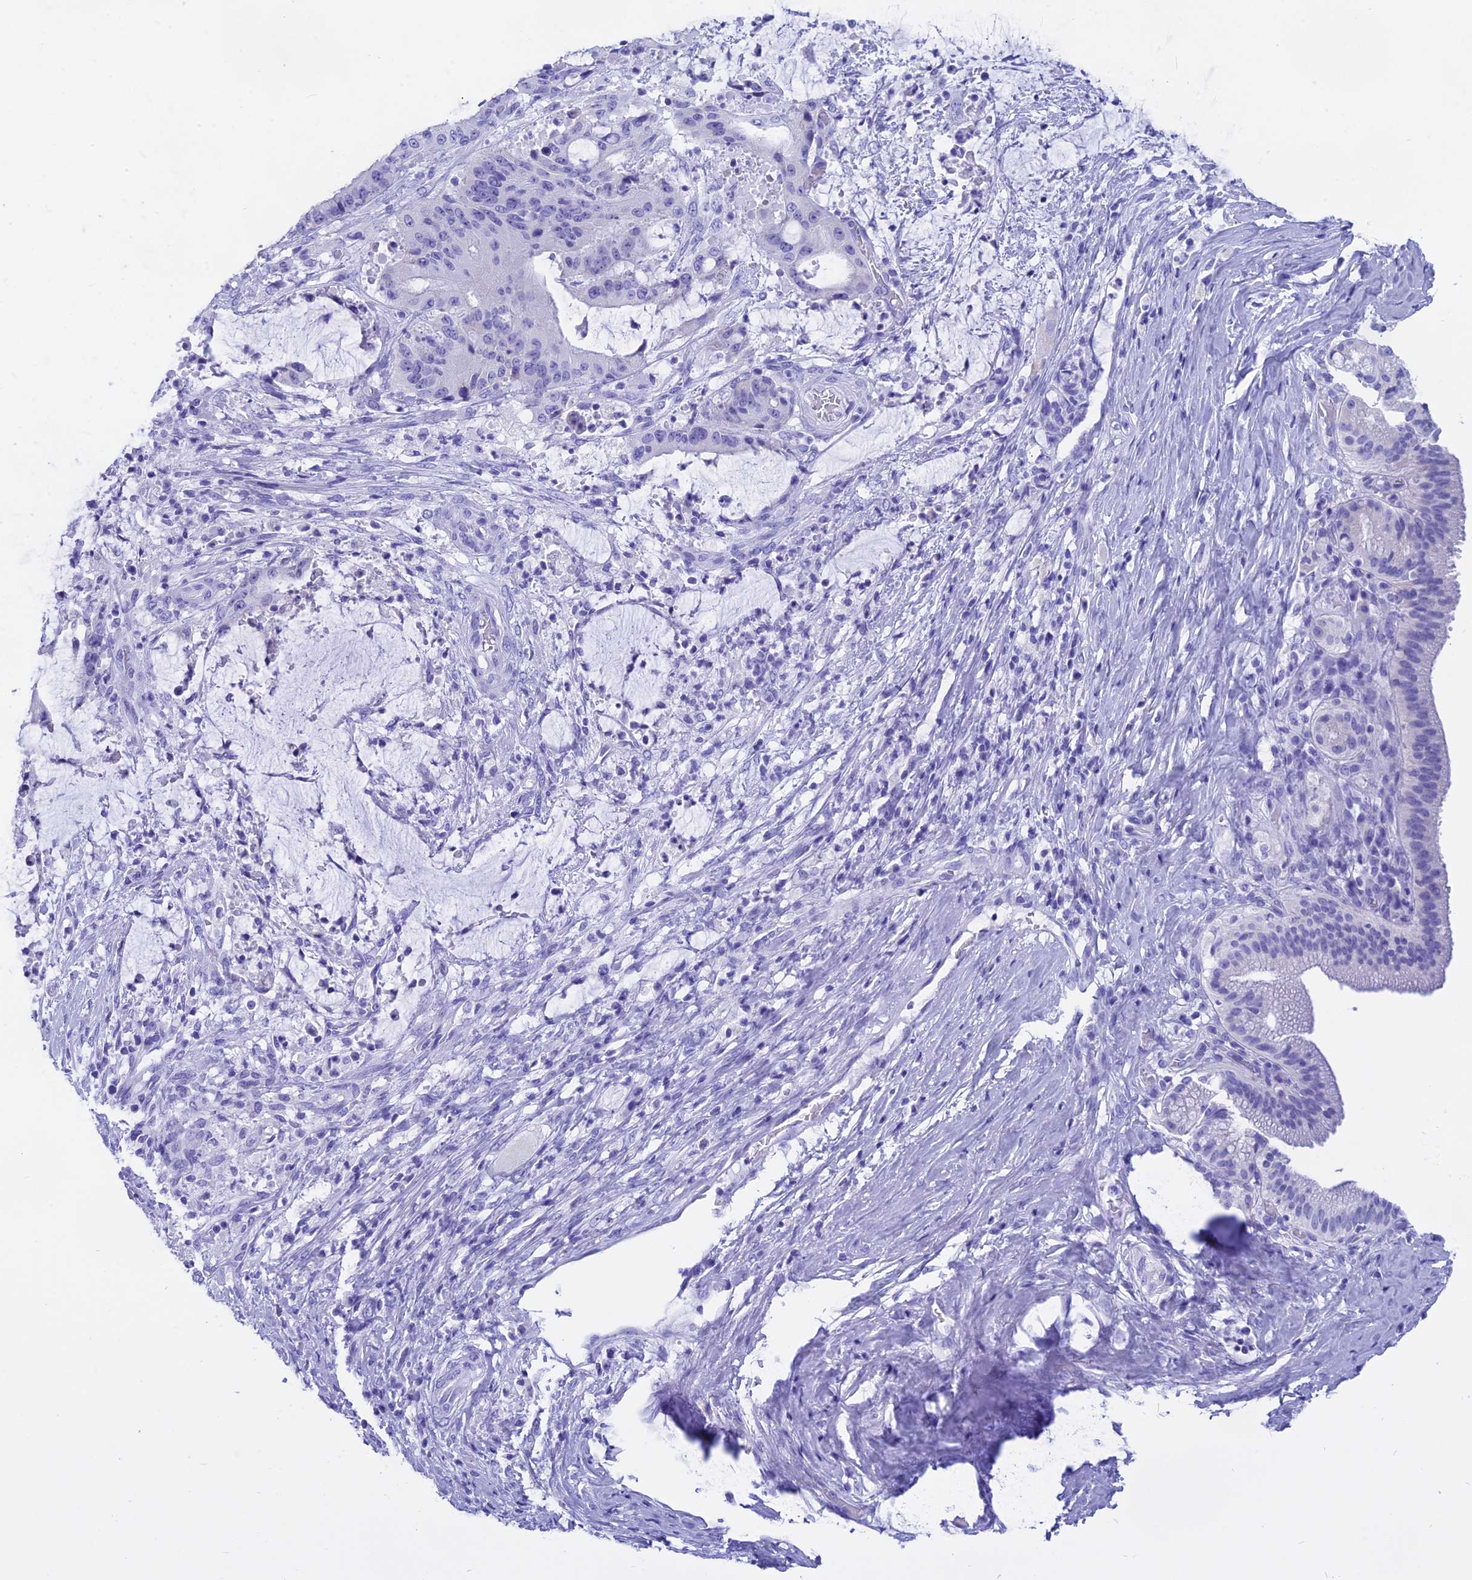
{"staining": {"intensity": "negative", "quantity": "none", "location": "none"}, "tissue": "liver cancer", "cell_type": "Tumor cells", "image_type": "cancer", "snomed": [{"axis": "morphology", "description": "Normal tissue, NOS"}, {"axis": "morphology", "description": "Cholangiocarcinoma"}, {"axis": "topography", "description": "Liver"}, {"axis": "topography", "description": "Peripheral nerve tissue"}], "caption": "Immunohistochemistry (IHC) of human cholangiocarcinoma (liver) exhibits no staining in tumor cells. (DAB (3,3'-diaminobenzidine) immunohistochemistry (IHC) visualized using brightfield microscopy, high magnification).", "gene": "ISCA1", "patient": {"sex": "female", "age": 73}}